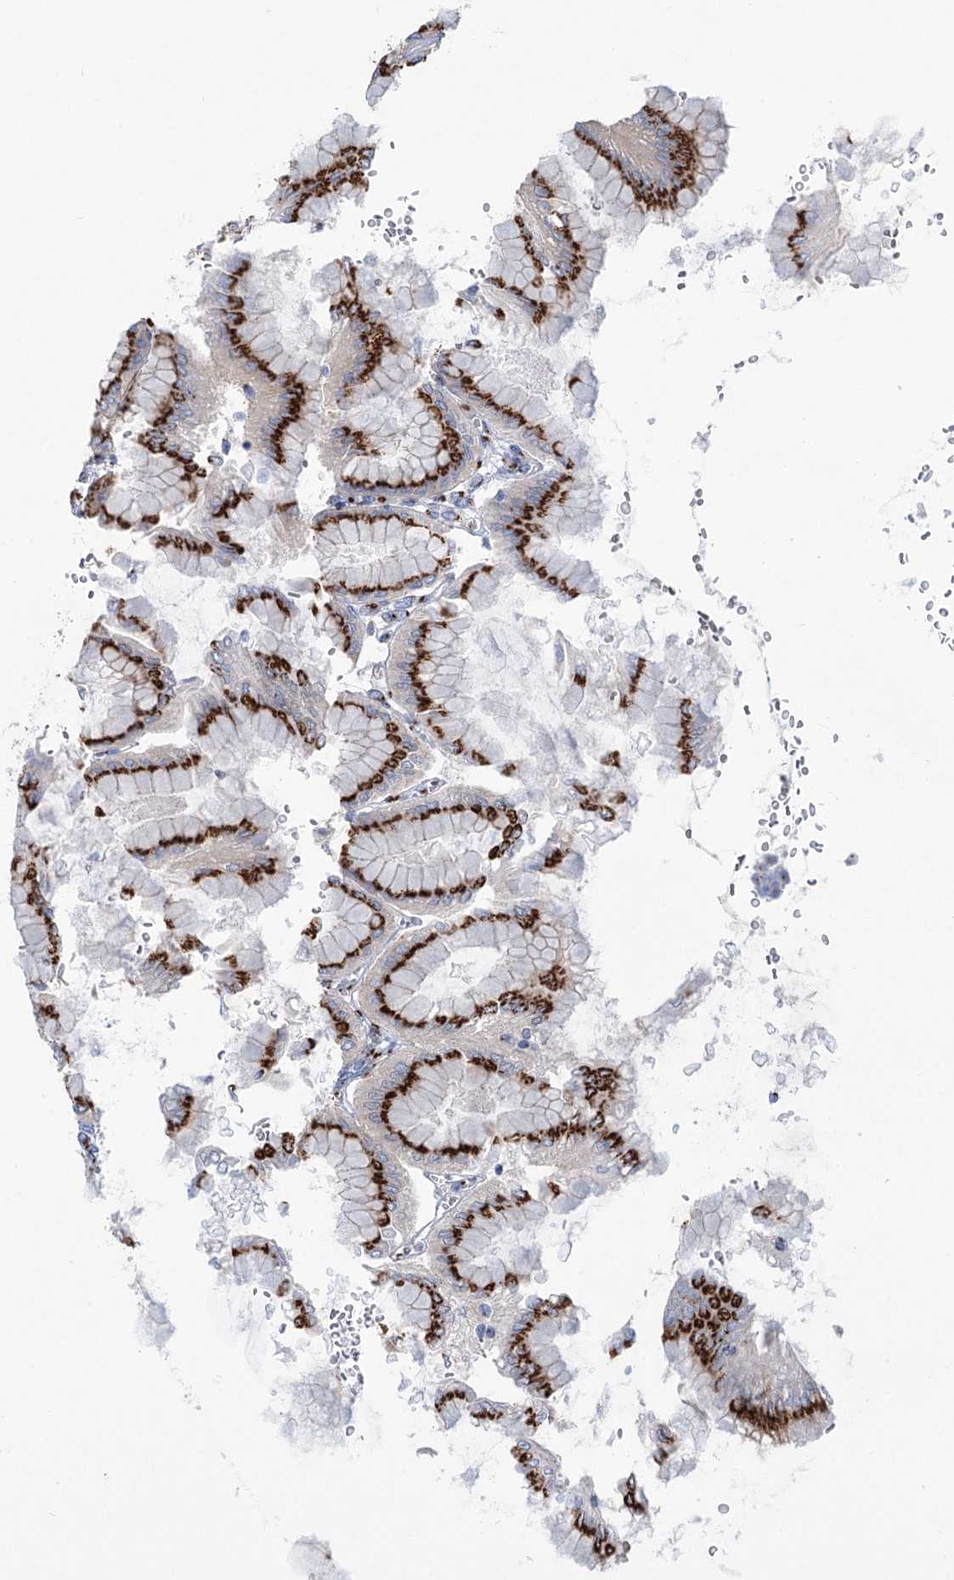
{"staining": {"intensity": "strong", "quantity": ">75%", "location": "cytoplasmic/membranous"}, "tissue": "stomach", "cell_type": "Glandular cells", "image_type": "normal", "snomed": [{"axis": "morphology", "description": "Normal tissue, NOS"}, {"axis": "topography", "description": "Stomach, upper"}], "caption": "Unremarkable stomach shows strong cytoplasmic/membranous staining in about >75% of glandular cells (DAB (3,3'-diaminobenzidine) IHC, brown staining for protein, blue staining for nuclei)..", "gene": "TMEM165", "patient": {"sex": "female", "age": 56}}